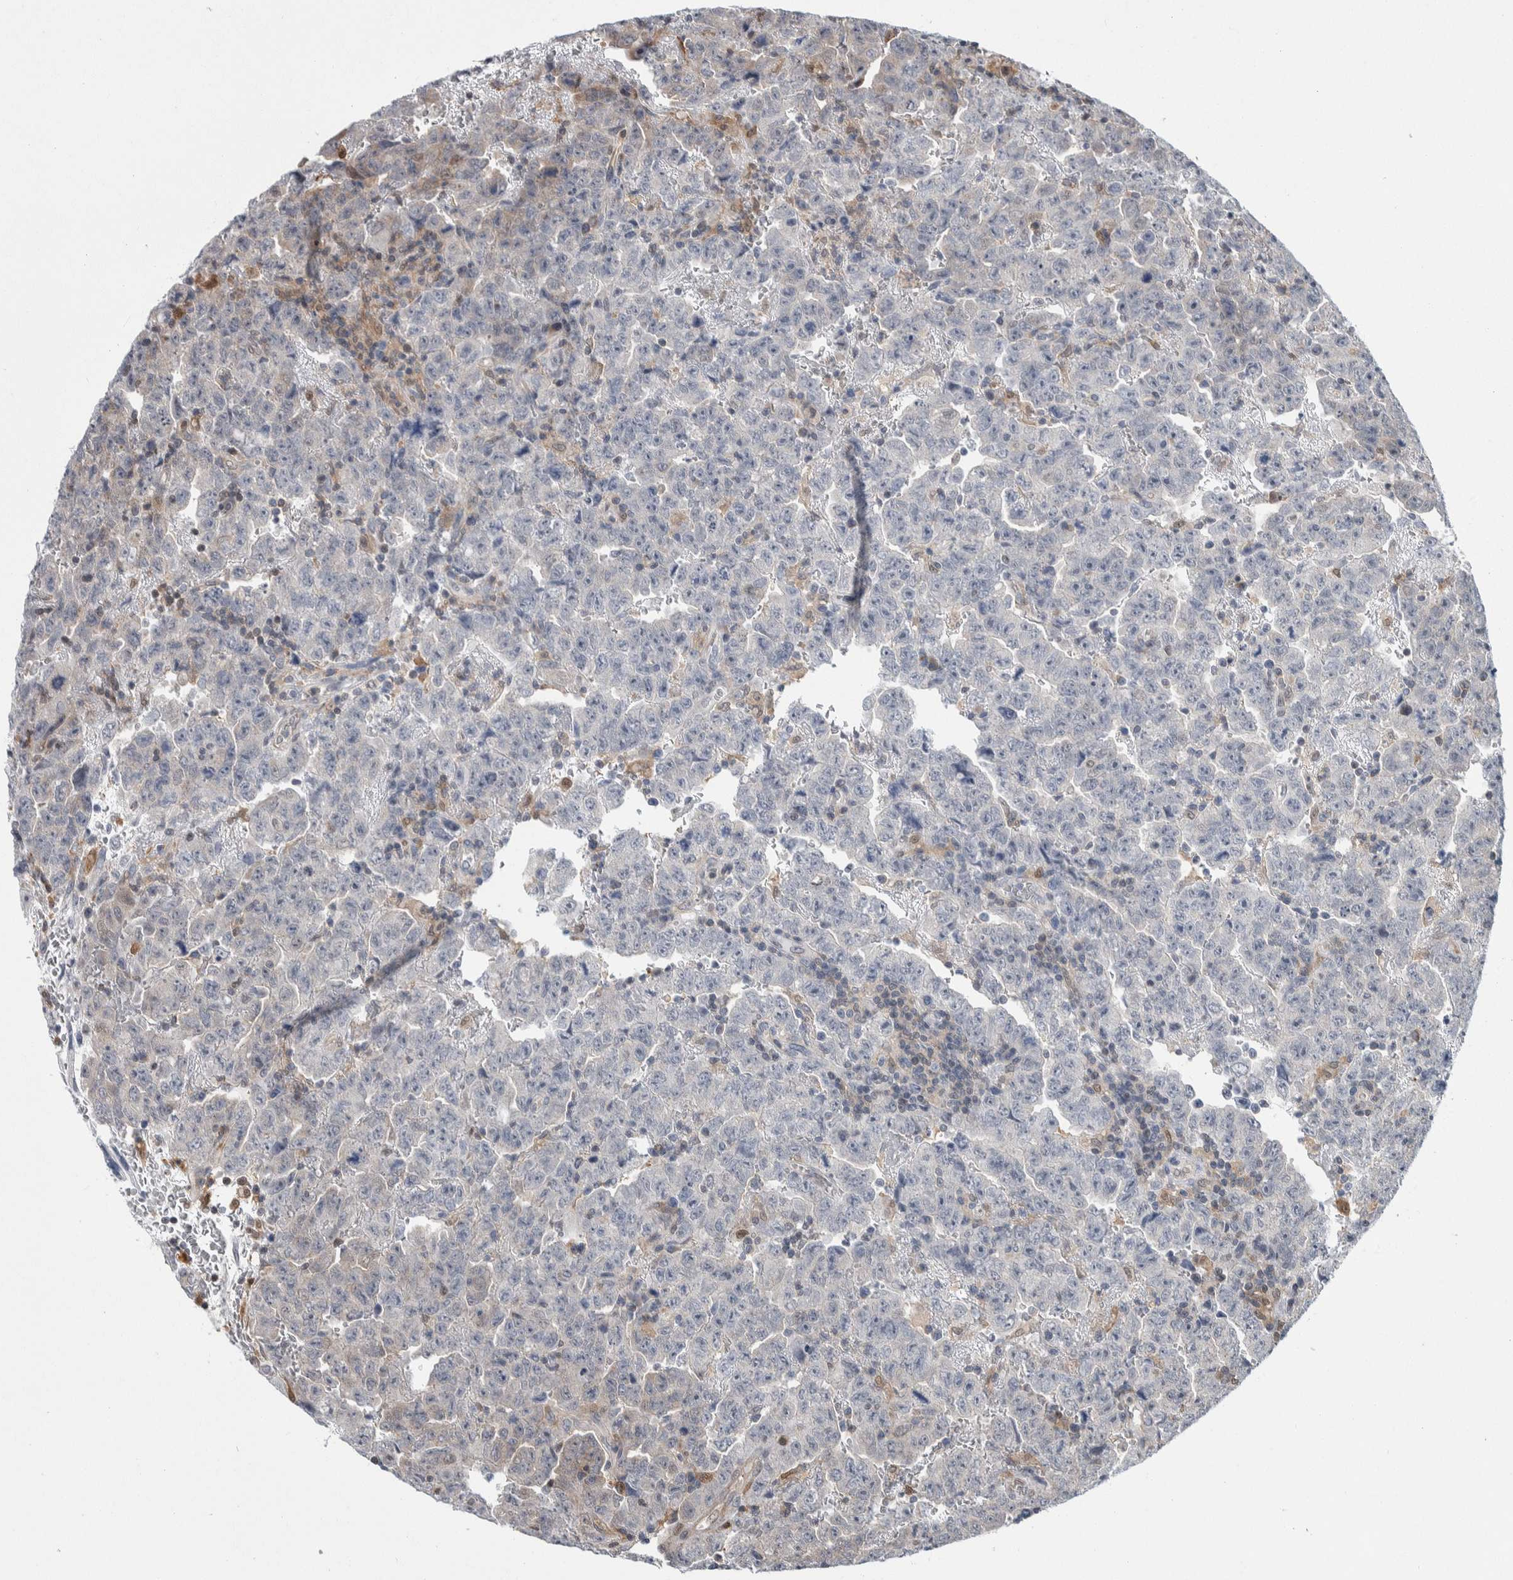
{"staining": {"intensity": "negative", "quantity": "none", "location": "none"}, "tissue": "testis cancer", "cell_type": "Tumor cells", "image_type": "cancer", "snomed": [{"axis": "morphology", "description": "Carcinoma, Embryonal, NOS"}, {"axis": "topography", "description": "Testis"}], "caption": "The histopathology image demonstrates no significant staining in tumor cells of embryonal carcinoma (testis). The staining is performed using DAB brown chromogen with nuclei counter-stained in using hematoxylin.", "gene": "PTPA", "patient": {"sex": "male", "age": 28}}